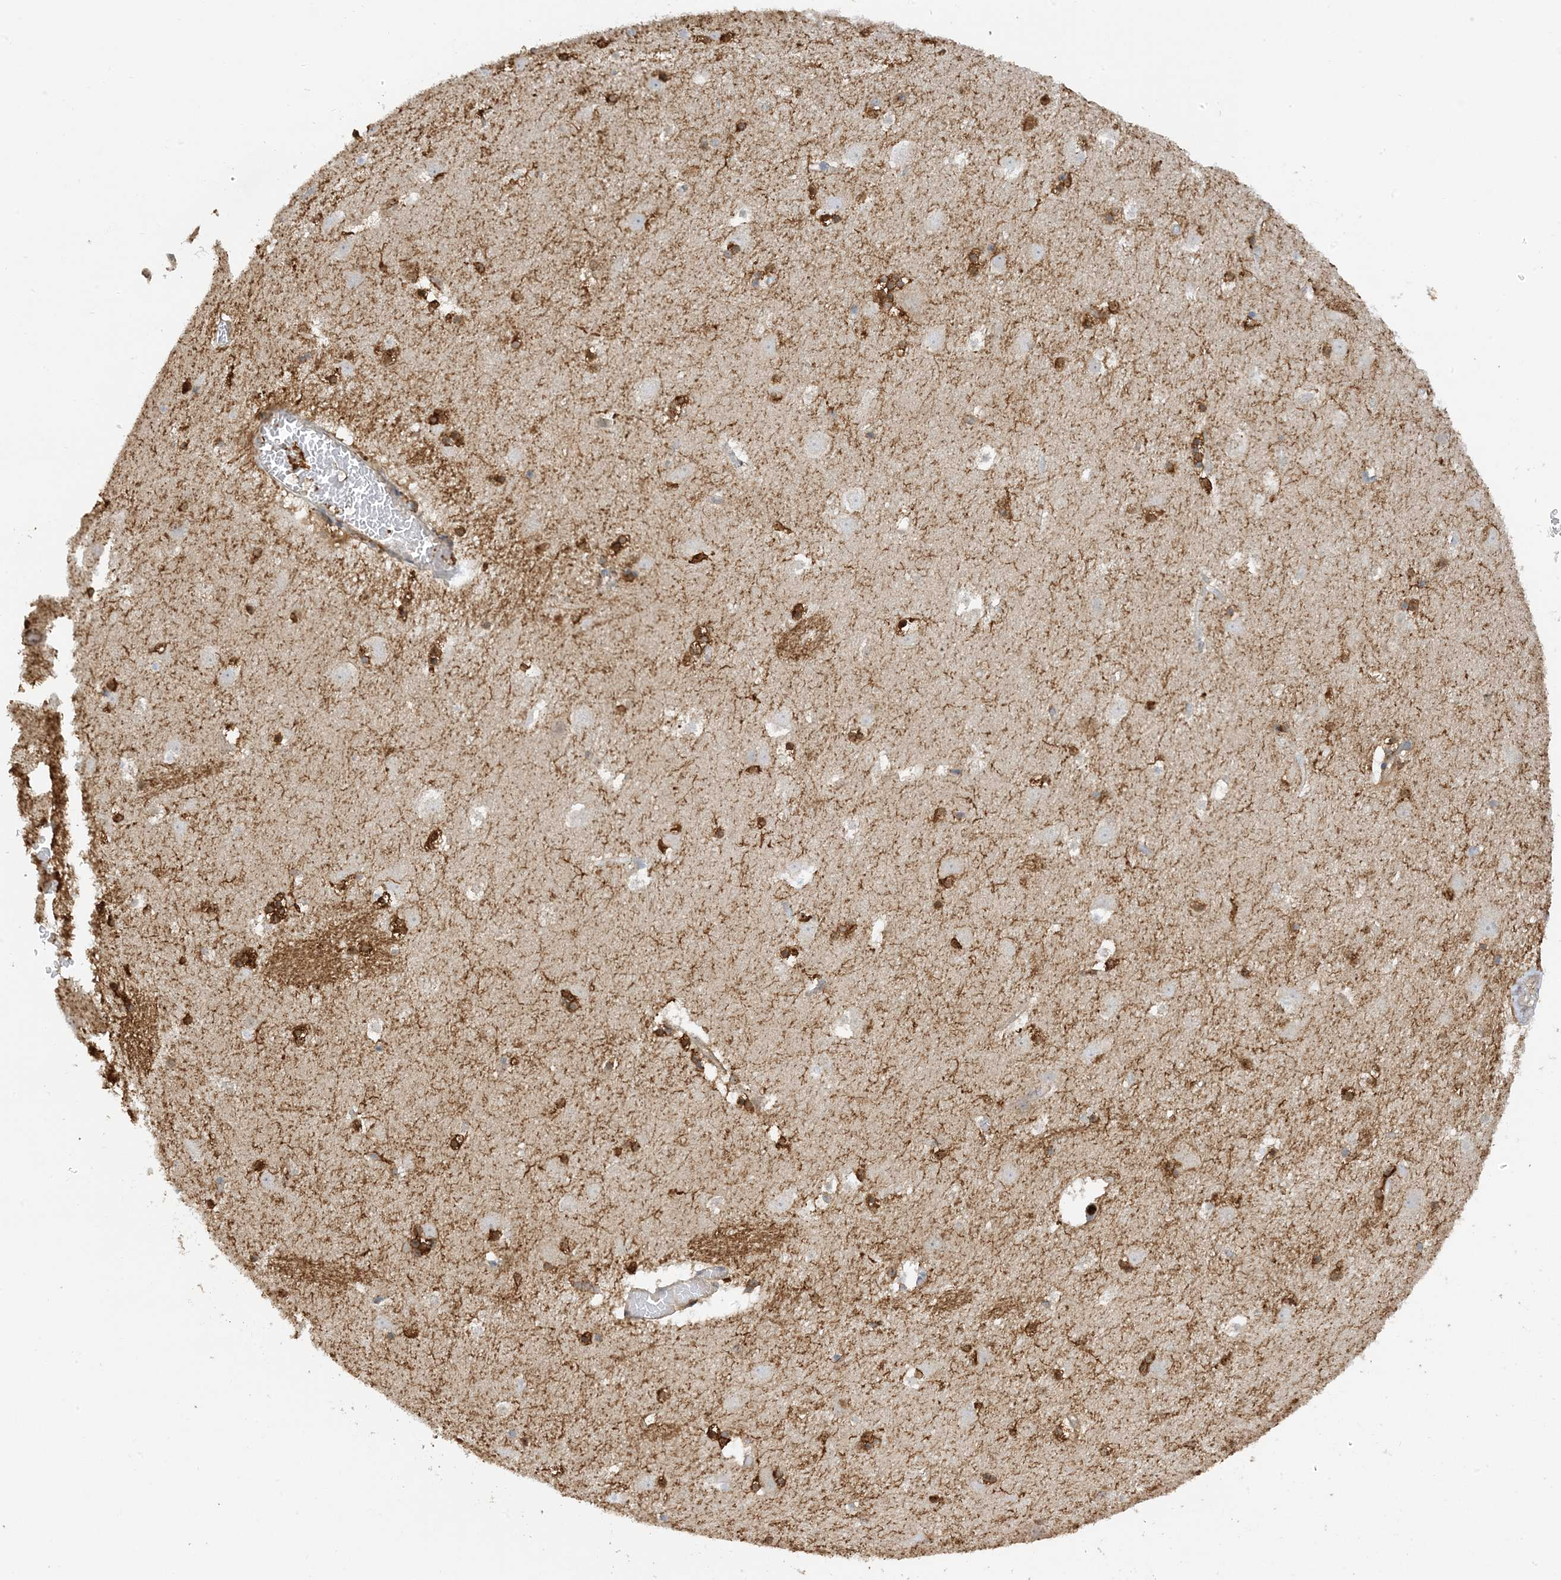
{"staining": {"intensity": "strong", "quantity": "<25%", "location": "cytoplasmic/membranous,nuclear"}, "tissue": "caudate", "cell_type": "Glial cells", "image_type": "normal", "snomed": [{"axis": "morphology", "description": "Normal tissue, NOS"}, {"axis": "topography", "description": "Lateral ventricle wall"}], "caption": "A micrograph of caudate stained for a protein shows strong cytoplasmic/membranous,nuclear brown staining in glial cells.", "gene": "PHACTR2", "patient": {"sex": "male", "age": 45}}